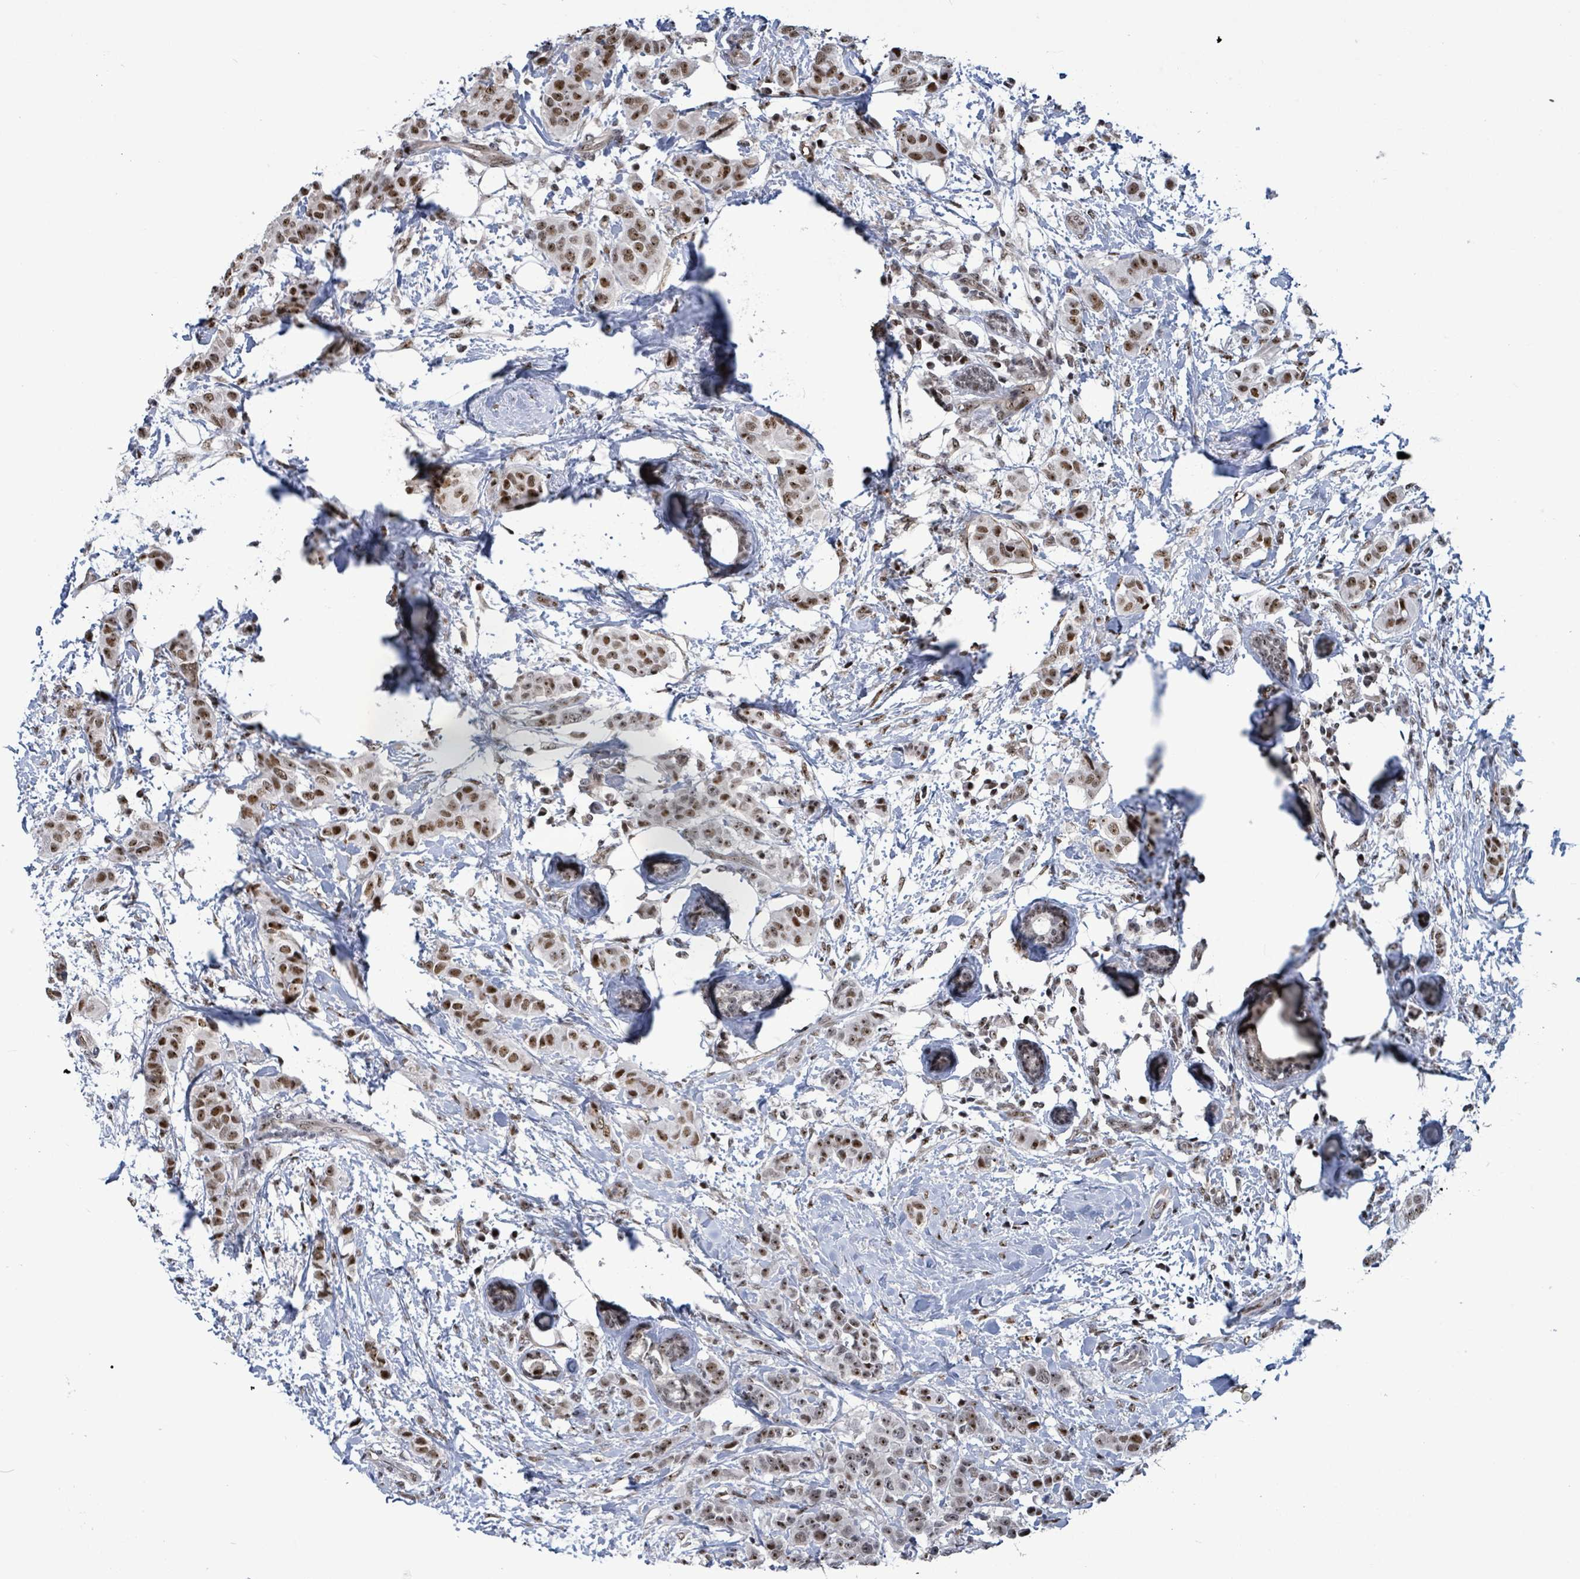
{"staining": {"intensity": "moderate", "quantity": ">75%", "location": "nuclear"}, "tissue": "breast cancer", "cell_type": "Tumor cells", "image_type": "cancer", "snomed": [{"axis": "morphology", "description": "Duct carcinoma"}, {"axis": "topography", "description": "Breast"}], "caption": "The histopathology image displays immunohistochemical staining of breast infiltrating ductal carcinoma. There is moderate nuclear positivity is present in approximately >75% of tumor cells. (DAB (3,3'-diaminobenzidine) IHC, brown staining for protein, blue staining for nuclei).", "gene": "RRN3", "patient": {"sex": "female", "age": 40}}